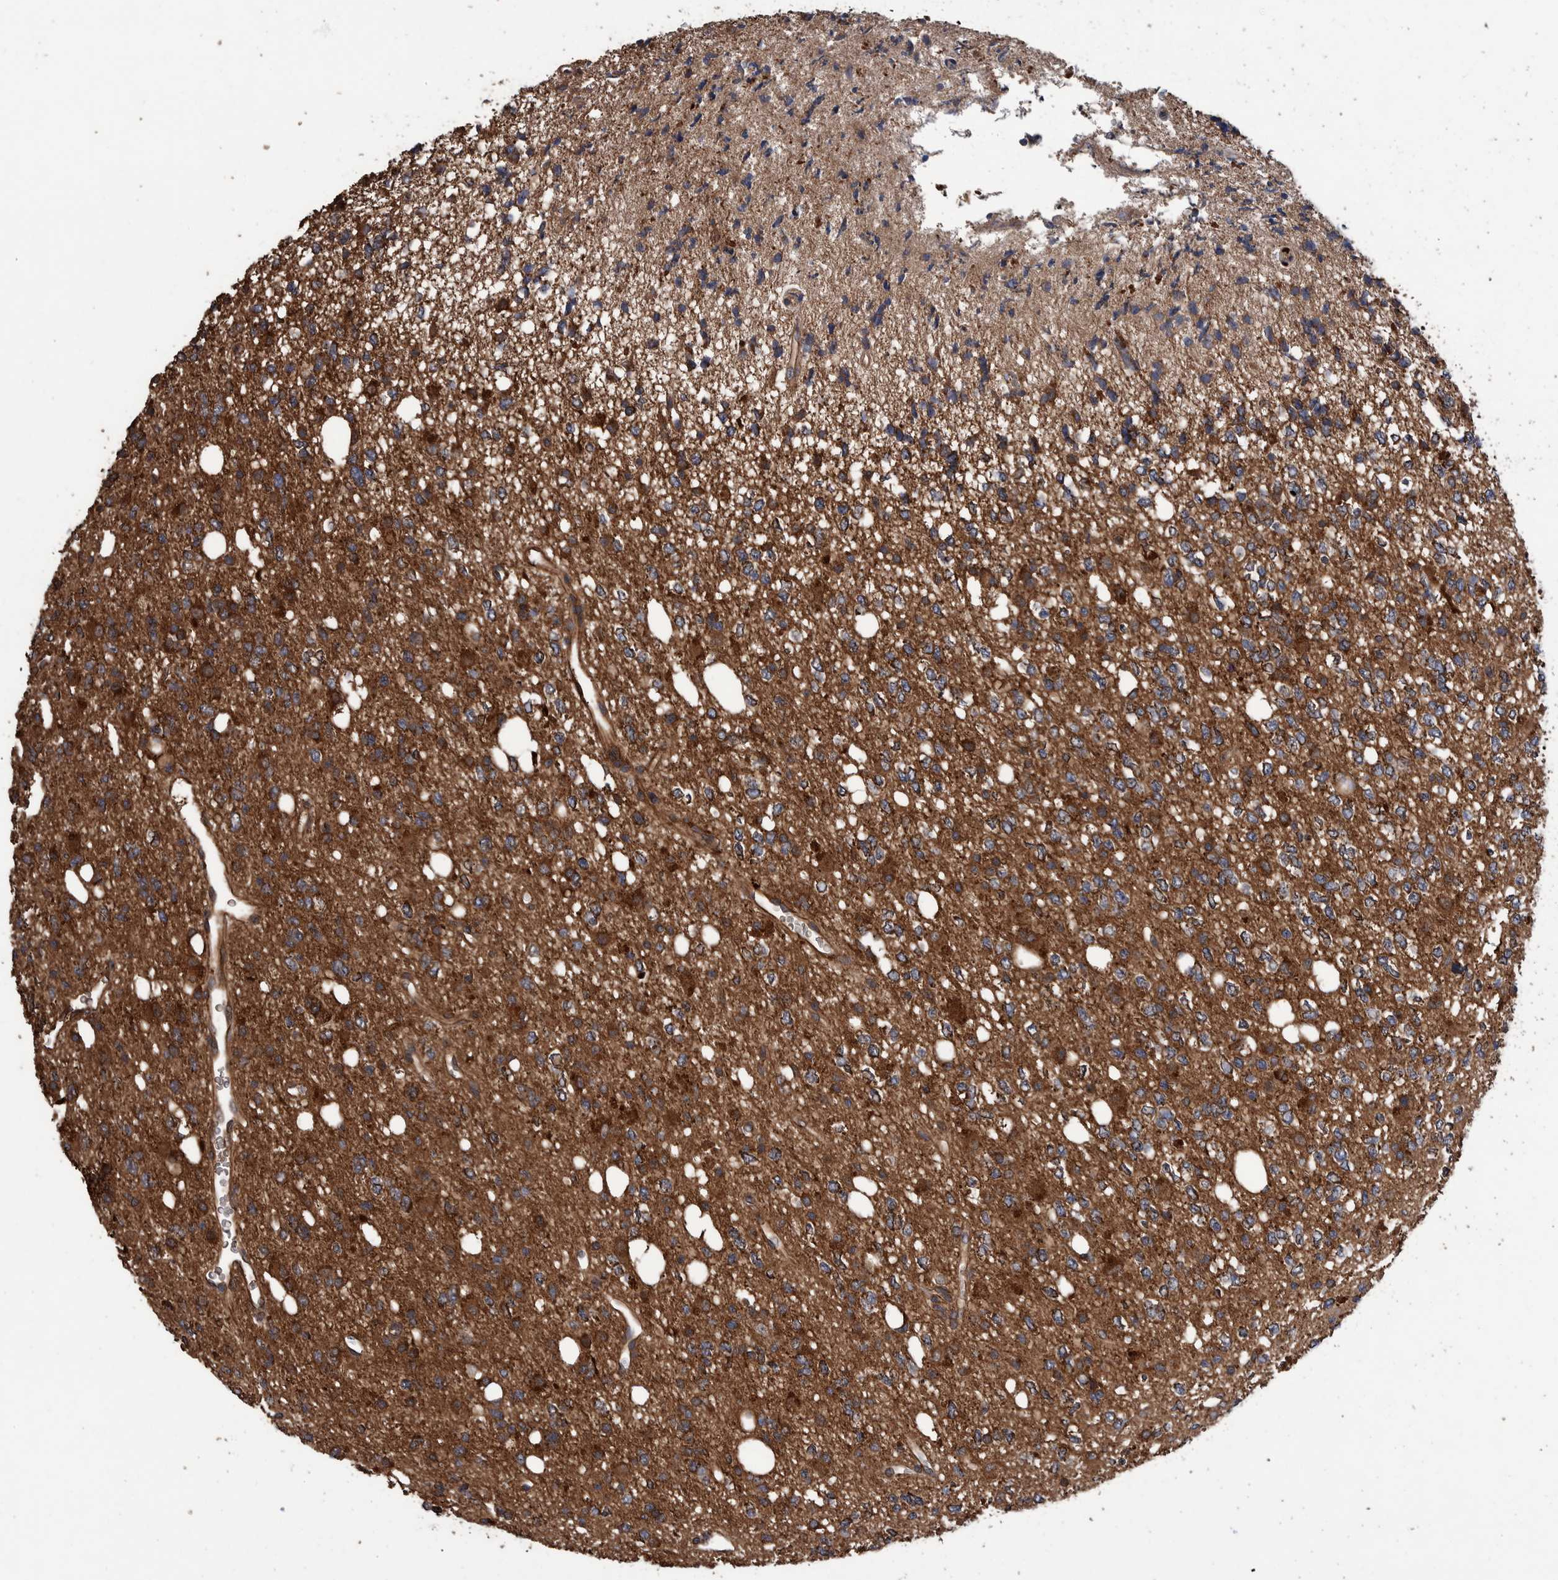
{"staining": {"intensity": "strong", "quantity": ">75%", "location": "cytoplasmic/membranous"}, "tissue": "glioma", "cell_type": "Tumor cells", "image_type": "cancer", "snomed": [{"axis": "morphology", "description": "Glioma, malignant, High grade"}, {"axis": "topography", "description": "Brain"}], "caption": "Approximately >75% of tumor cells in human malignant glioma (high-grade) exhibit strong cytoplasmic/membranous protein positivity as visualized by brown immunohistochemical staining.", "gene": "TRIM16", "patient": {"sex": "female", "age": 62}}